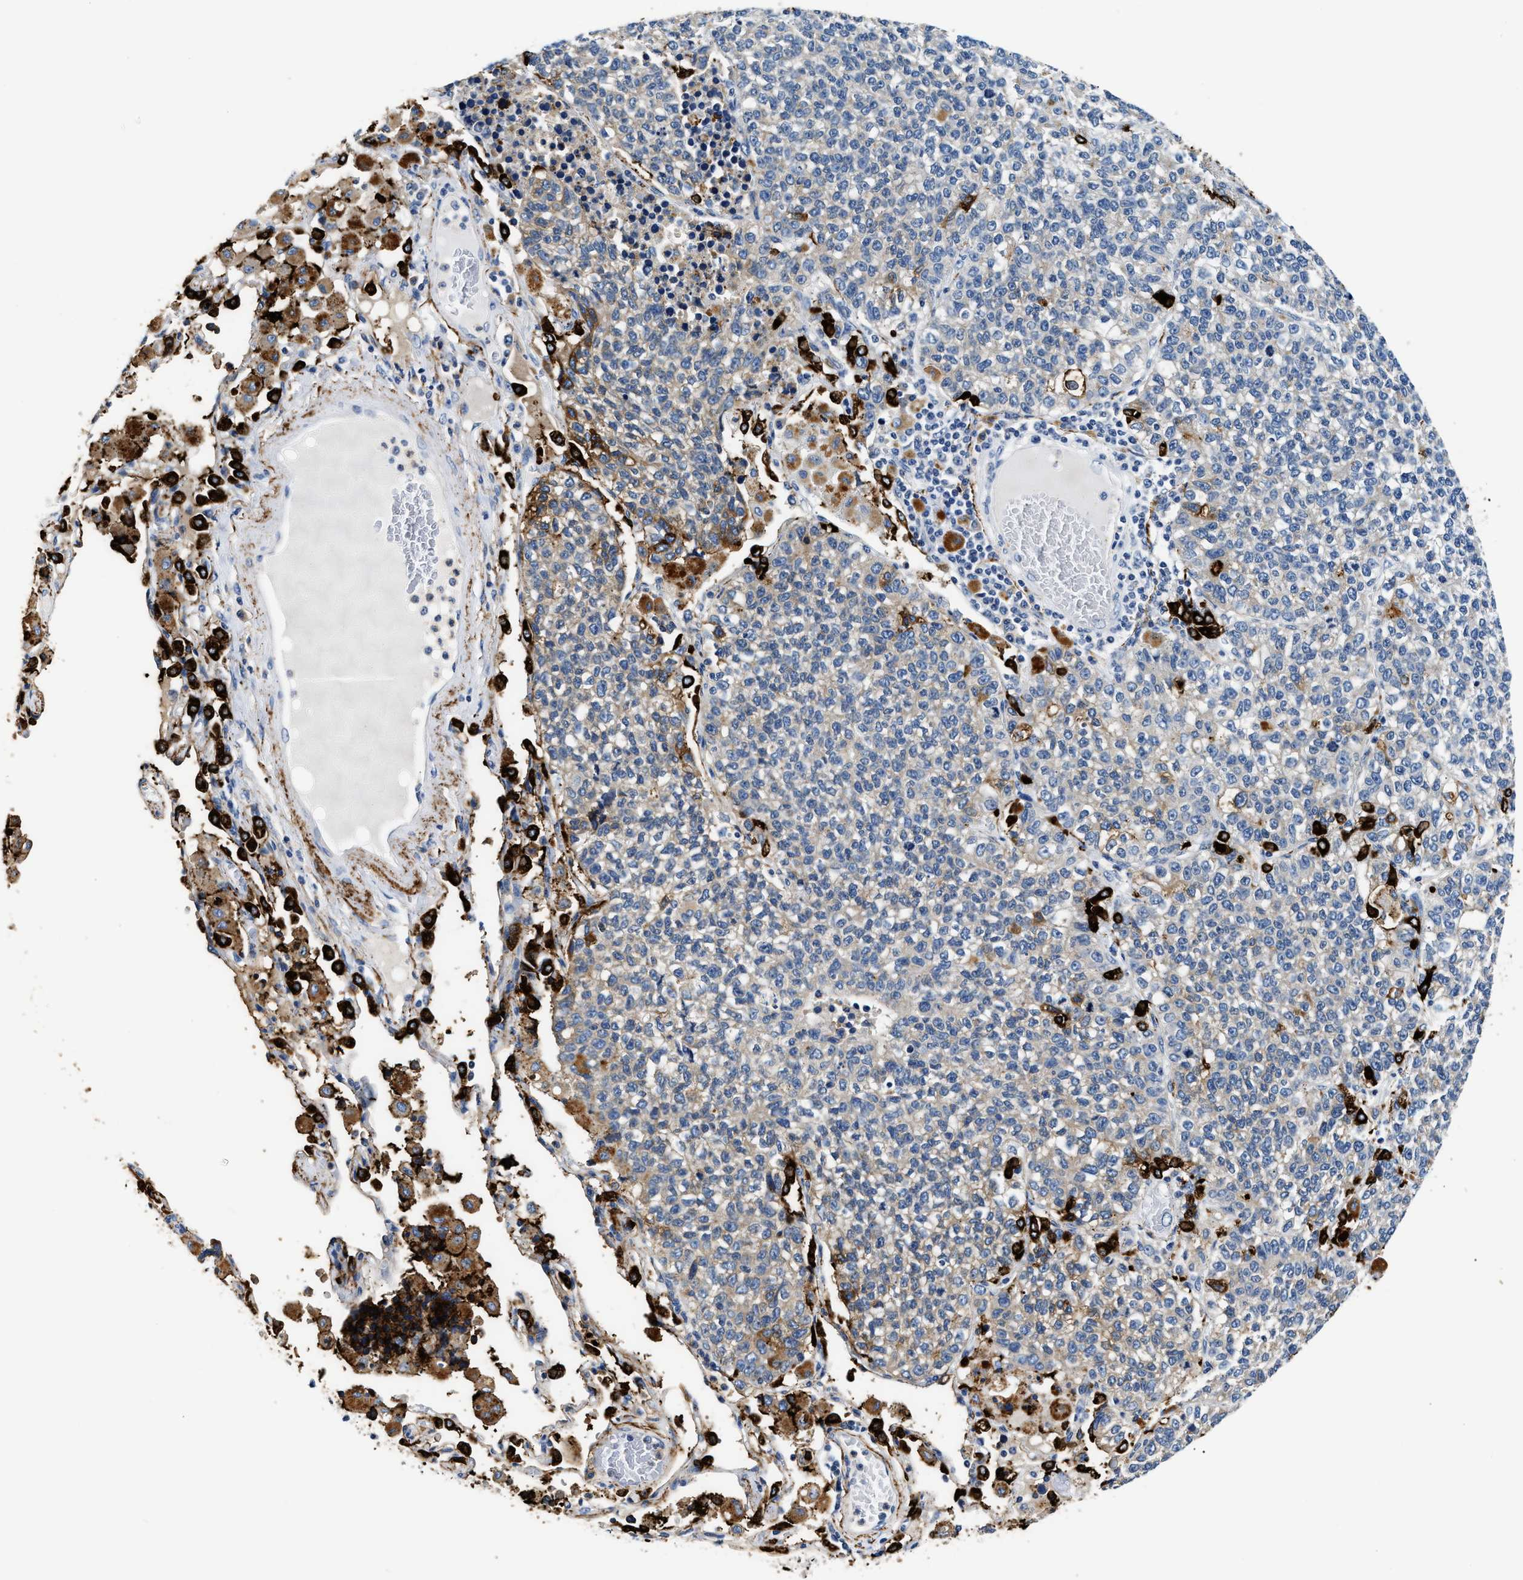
{"staining": {"intensity": "negative", "quantity": "none", "location": "none"}, "tissue": "lung cancer", "cell_type": "Tumor cells", "image_type": "cancer", "snomed": [{"axis": "morphology", "description": "Adenocarcinoma, NOS"}, {"axis": "topography", "description": "Lung"}], "caption": "Human lung cancer stained for a protein using immunohistochemistry (IHC) demonstrates no staining in tumor cells.", "gene": "FAM185A", "patient": {"sex": "male", "age": 49}}